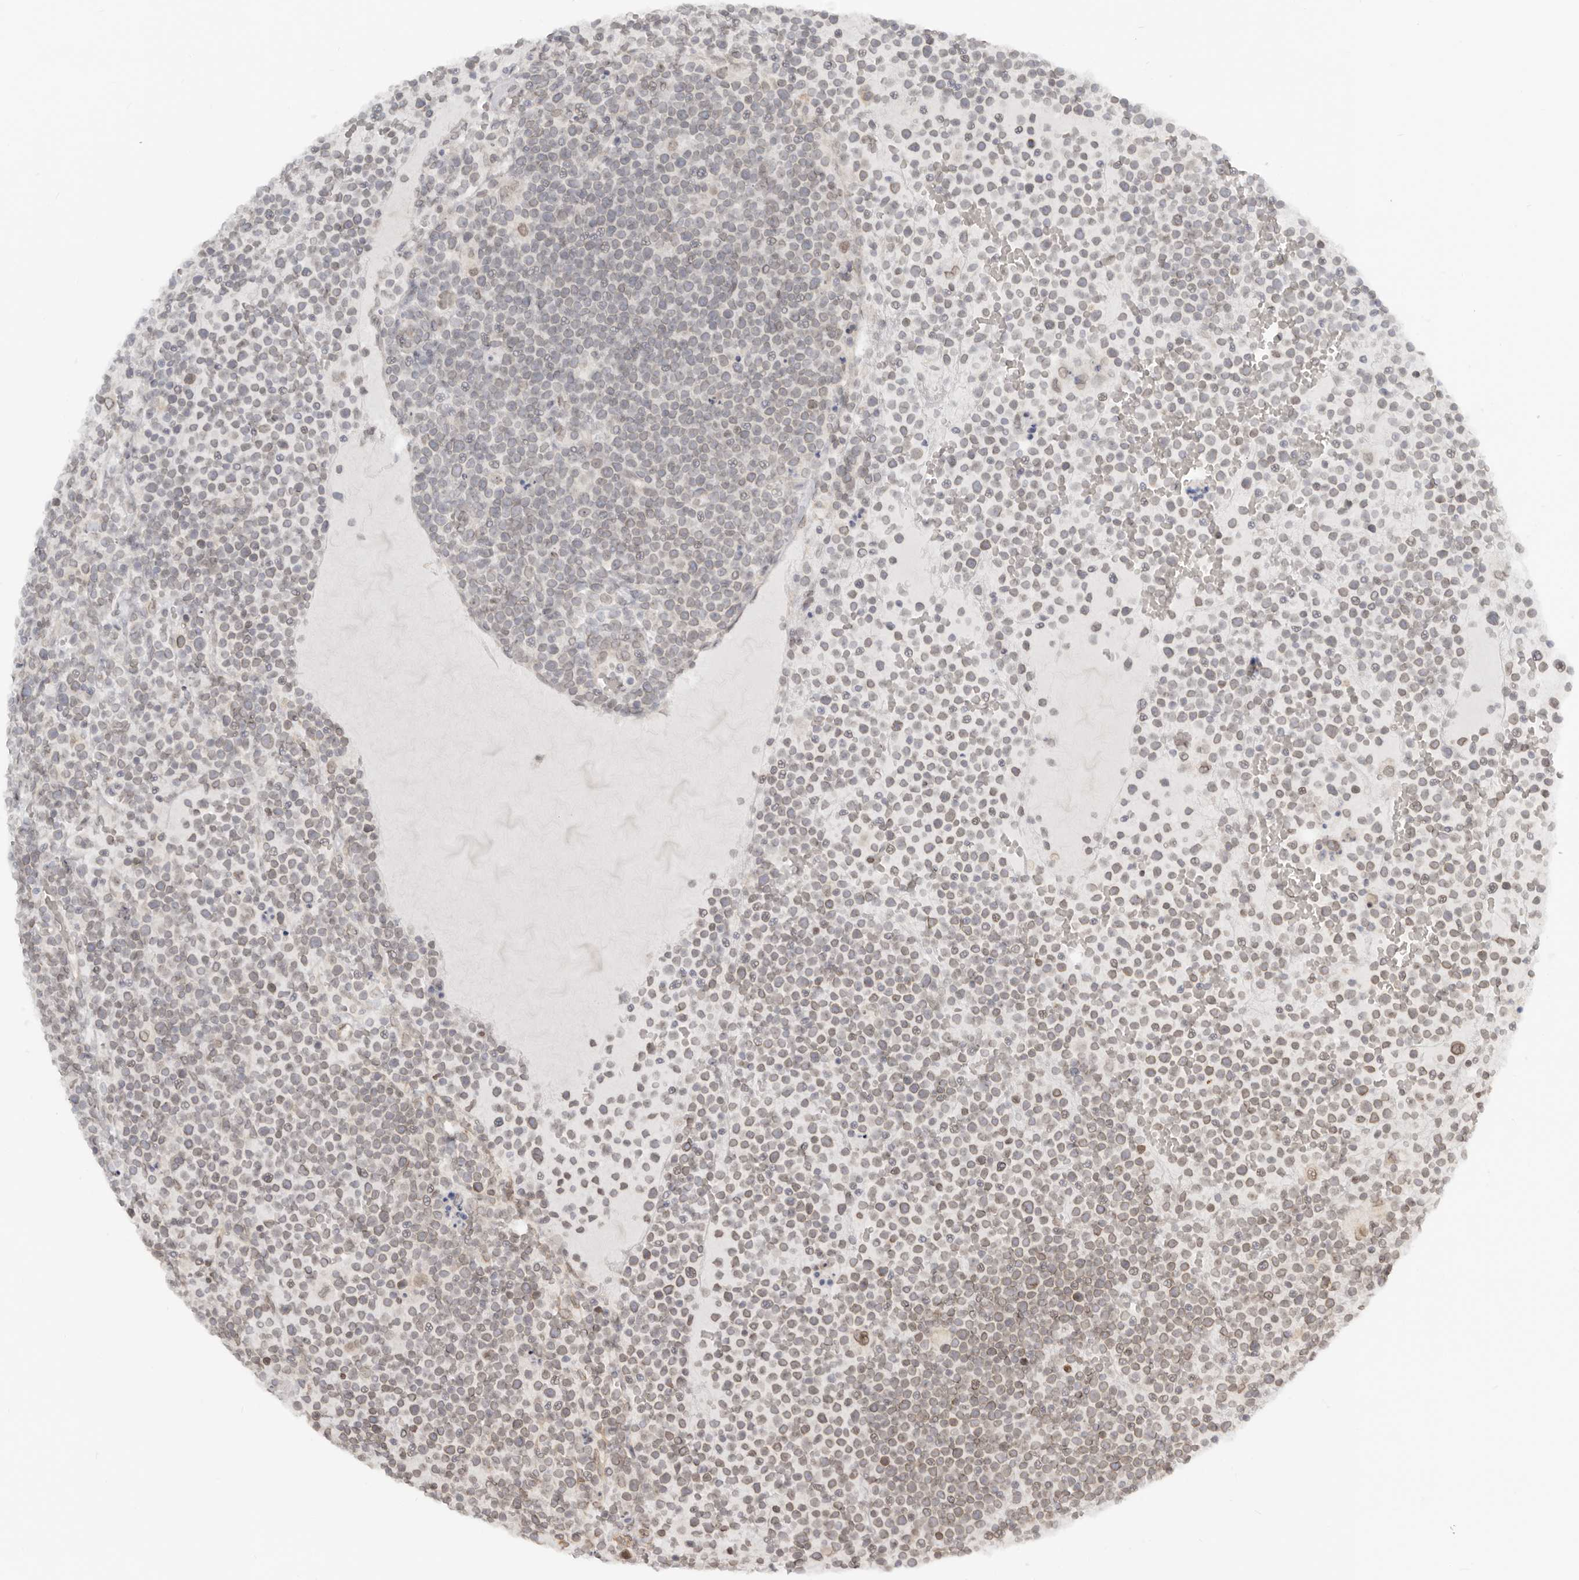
{"staining": {"intensity": "weak", "quantity": "25%-75%", "location": "cytoplasmic/membranous,nuclear"}, "tissue": "lymphoma", "cell_type": "Tumor cells", "image_type": "cancer", "snomed": [{"axis": "morphology", "description": "Malignant lymphoma, non-Hodgkin's type, High grade"}, {"axis": "topography", "description": "Lymph node"}], "caption": "Lymphoma stained with immunohistochemistry demonstrates weak cytoplasmic/membranous and nuclear staining in approximately 25%-75% of tumor cells. The staining is performed using DAB (3,3'-diaminobenzidine) brown chromogen to label protein expression. The nuclei are counter-stained blue using hematoxylin.", "gene": "NUP153", "patient": {"sex": "male", "age": 61}}